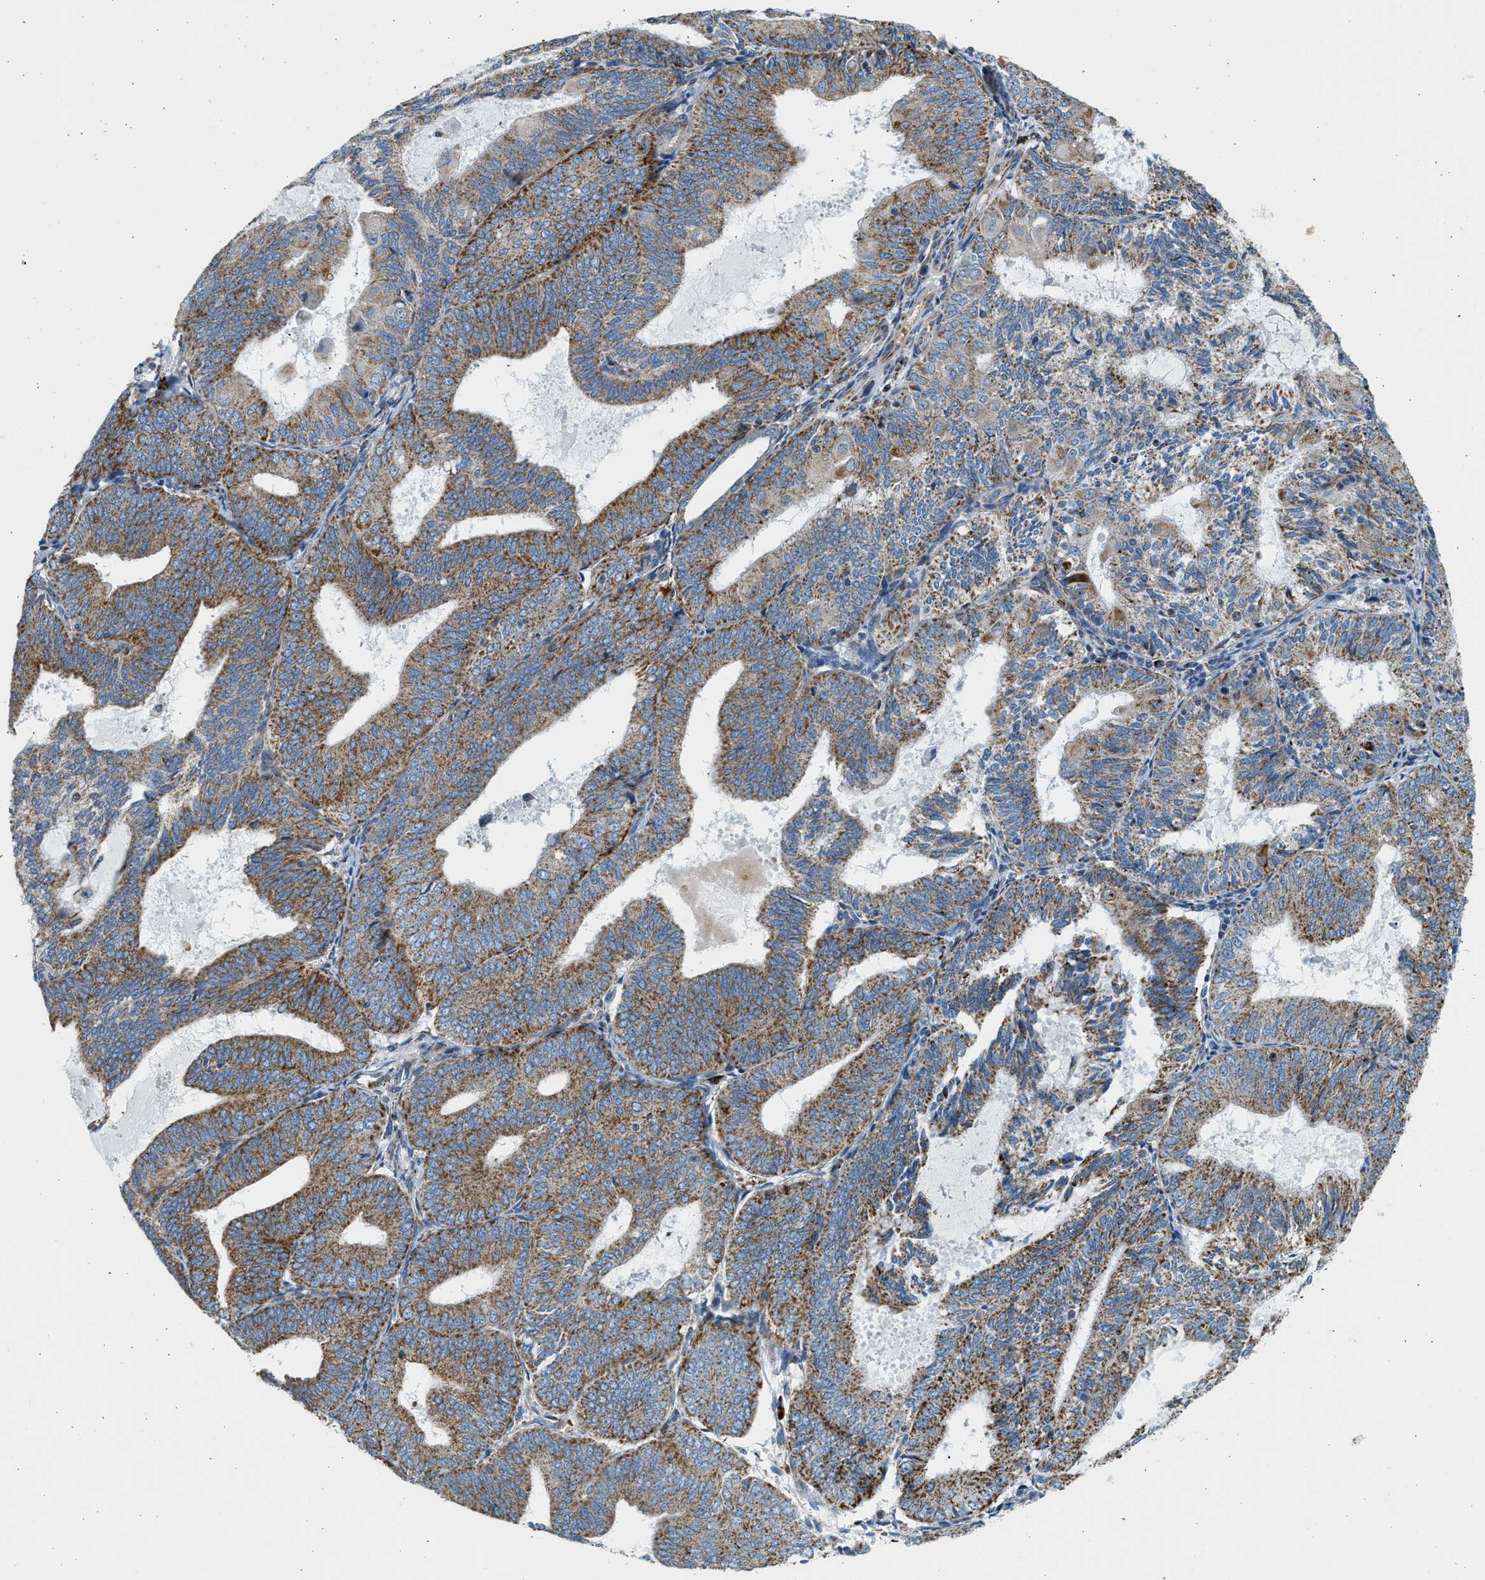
{"staining": {"intensity": "strong", "quantity": ">75%", "location": "cytoplasmic/membranous"}, "tissue": "endometrial cancer", "cell_type": "Tumor cells", "image_type": "cancer", "snomed": [{"axis": "morphology", "description": "Adenocarcinoma, NOS"}, {"axis": "topography", "description": "Endometrium"}], "caption": "This is an image of IHC staining of endometrial cancer (adenocarcinoma), which shows strong positivity in the cytoplasmic/membranous of tumor cells.", "gene": "KCNMB3", "patient": {"sex": "female", "age": 81}}